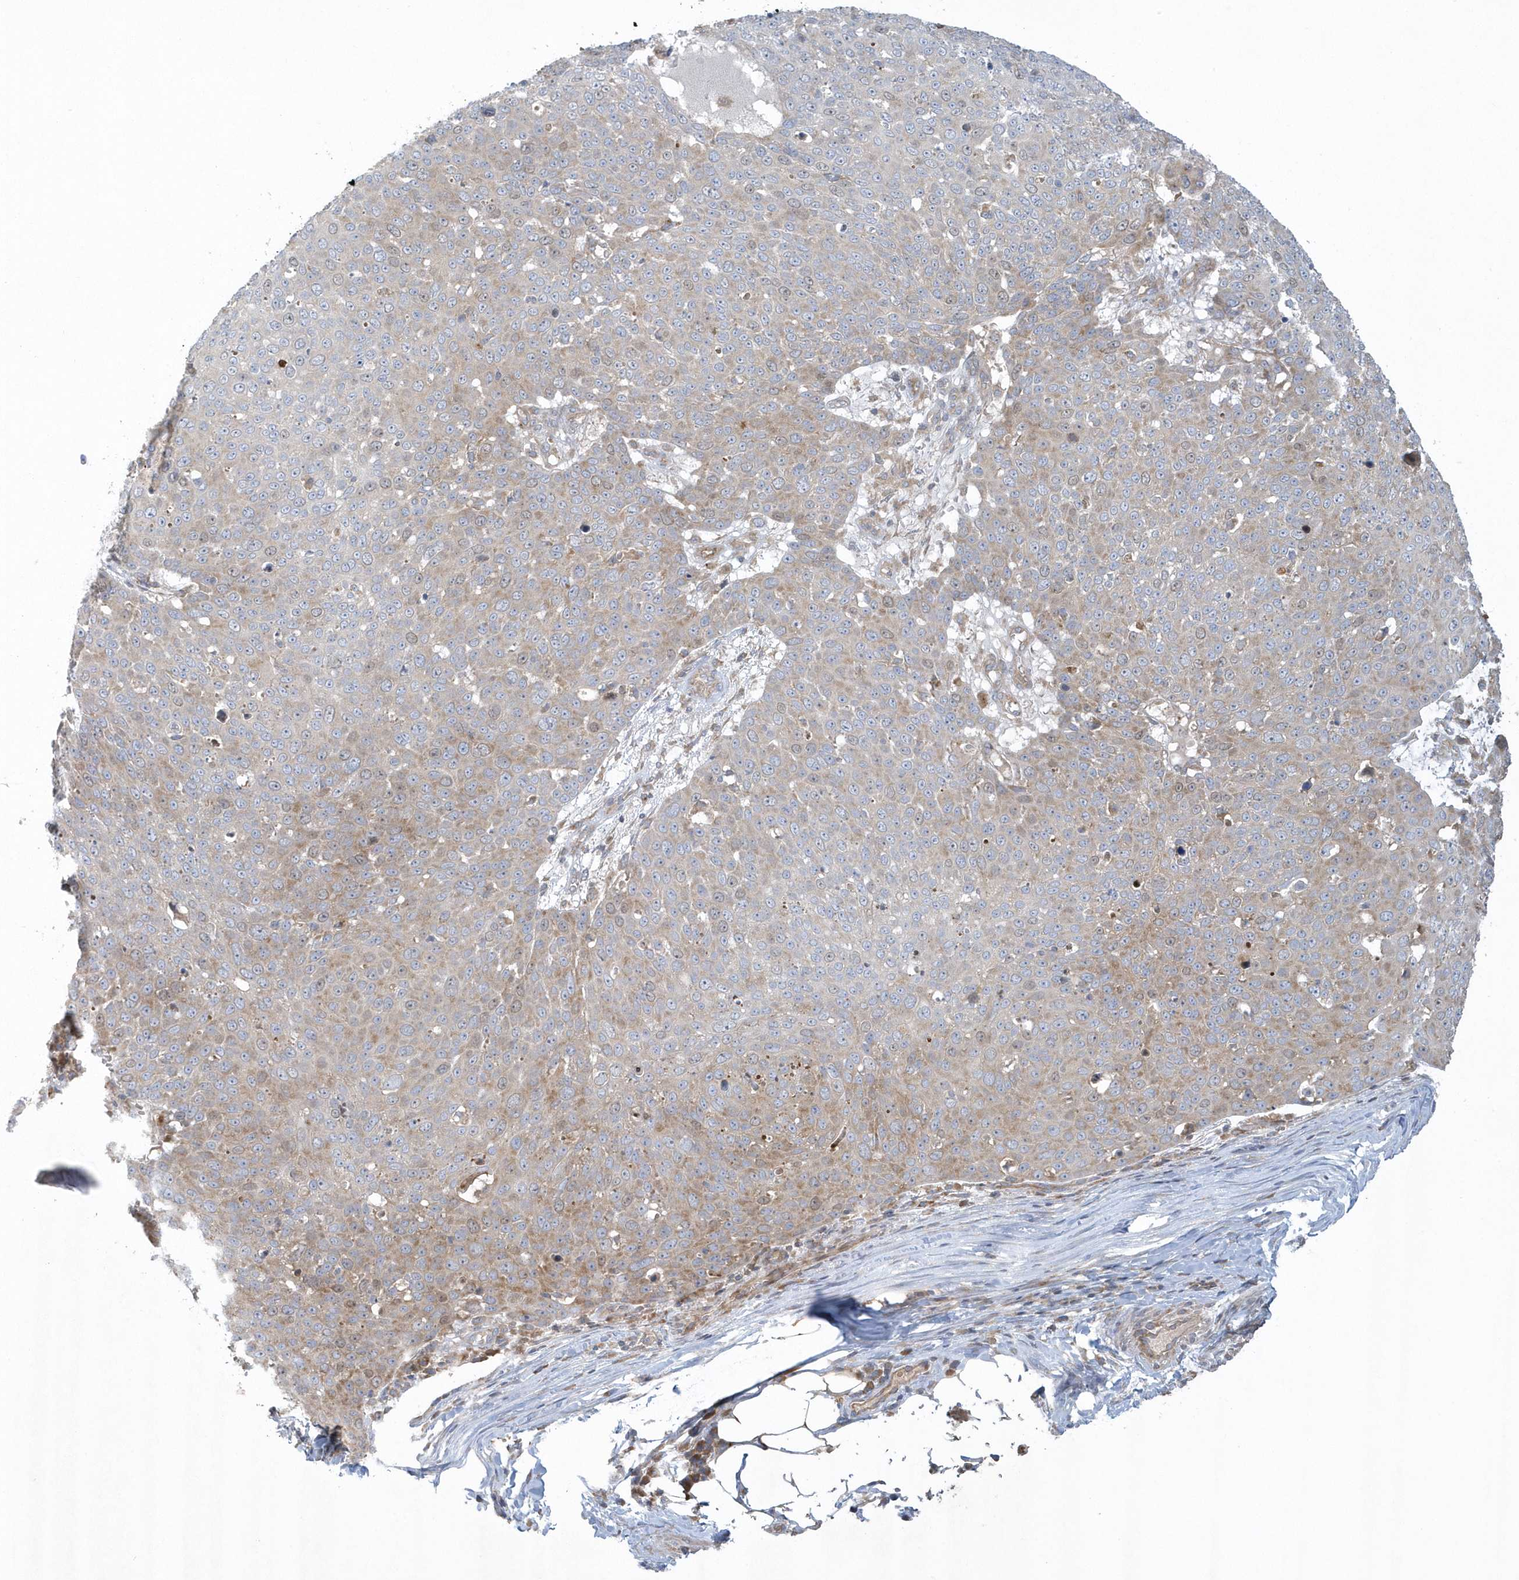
{"staining": {"intensity": "weak", "quantity": "<25%", "location": "cytoplasmic/membranous"}, "tissue": "skin cancer", "cell_type": "Tumor cells", "image_type": "cancer", "snomed": [{"axis": "morphology", "description": "Squamous cell carcinoma, NOS"}, {"axis": "topography", "description": "Skin"}], "caption": "An image of squamous cell carcinoma (skin) stained for a protein demonstrates no brown staining in tumor cells. Nuclei are stained in blue.", "gene": "CNOT10", "patient": {"sex": "male", "age": 71}}